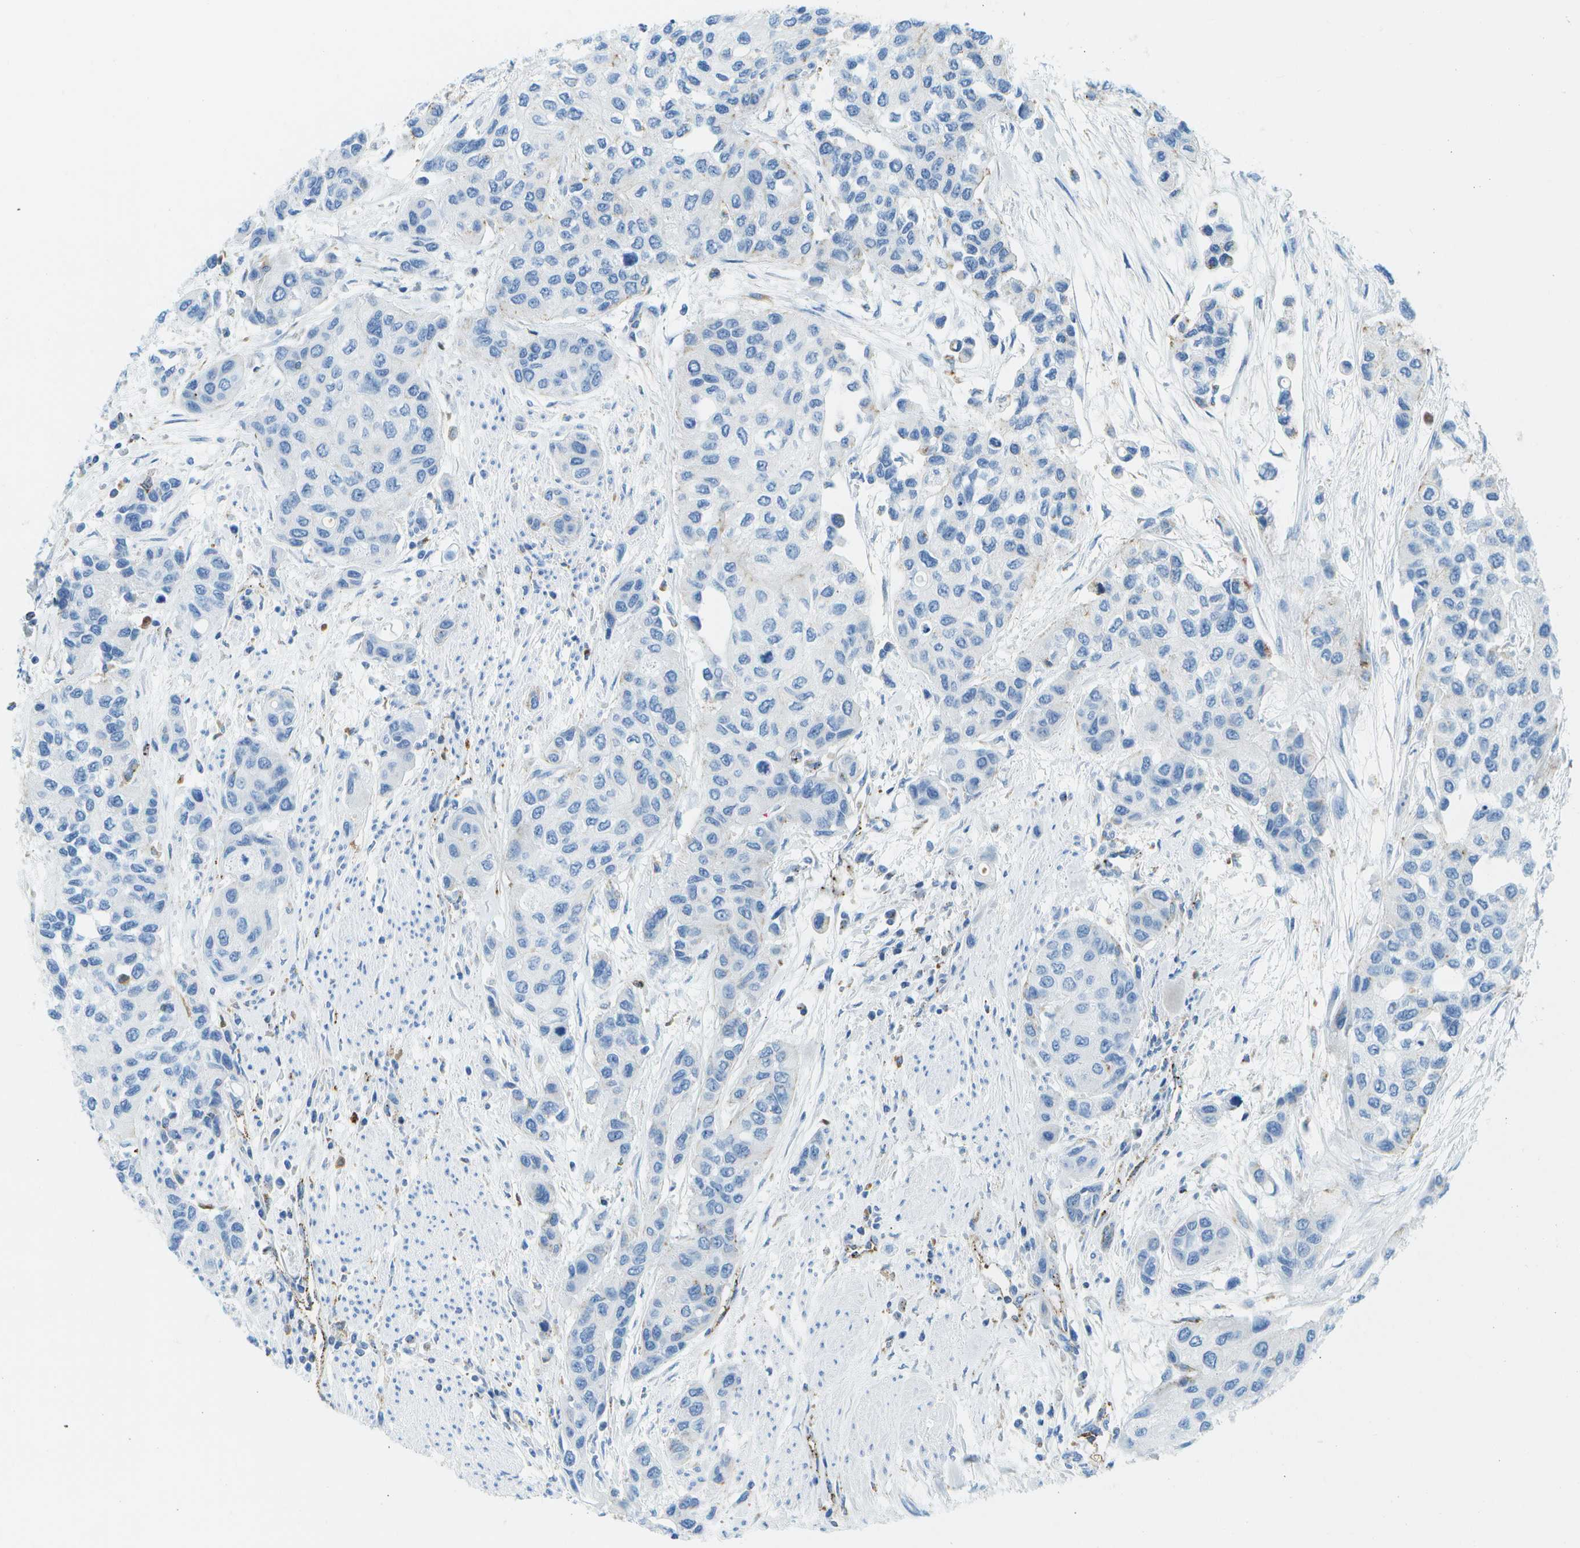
{"staining": {"intensity": "negative", "quantity": "none", "location": "none"}, "tissue": "urothelial cancer", "cell_type": "Tumor cells", "image_type": "cancer", "snomed": [{"axis": "morphology", "description": "Urothelial carcinoma, High grade"}, {"axis": "topography", "description": "Urinary bladder"}], "caption": "This is an immunohistochemistry (IHC) photomicrograph of human urothelial cancer. There is no positivity in tumor cells.", "gene": "PRCP", "patient": {"sex": "female", "age": 56}}